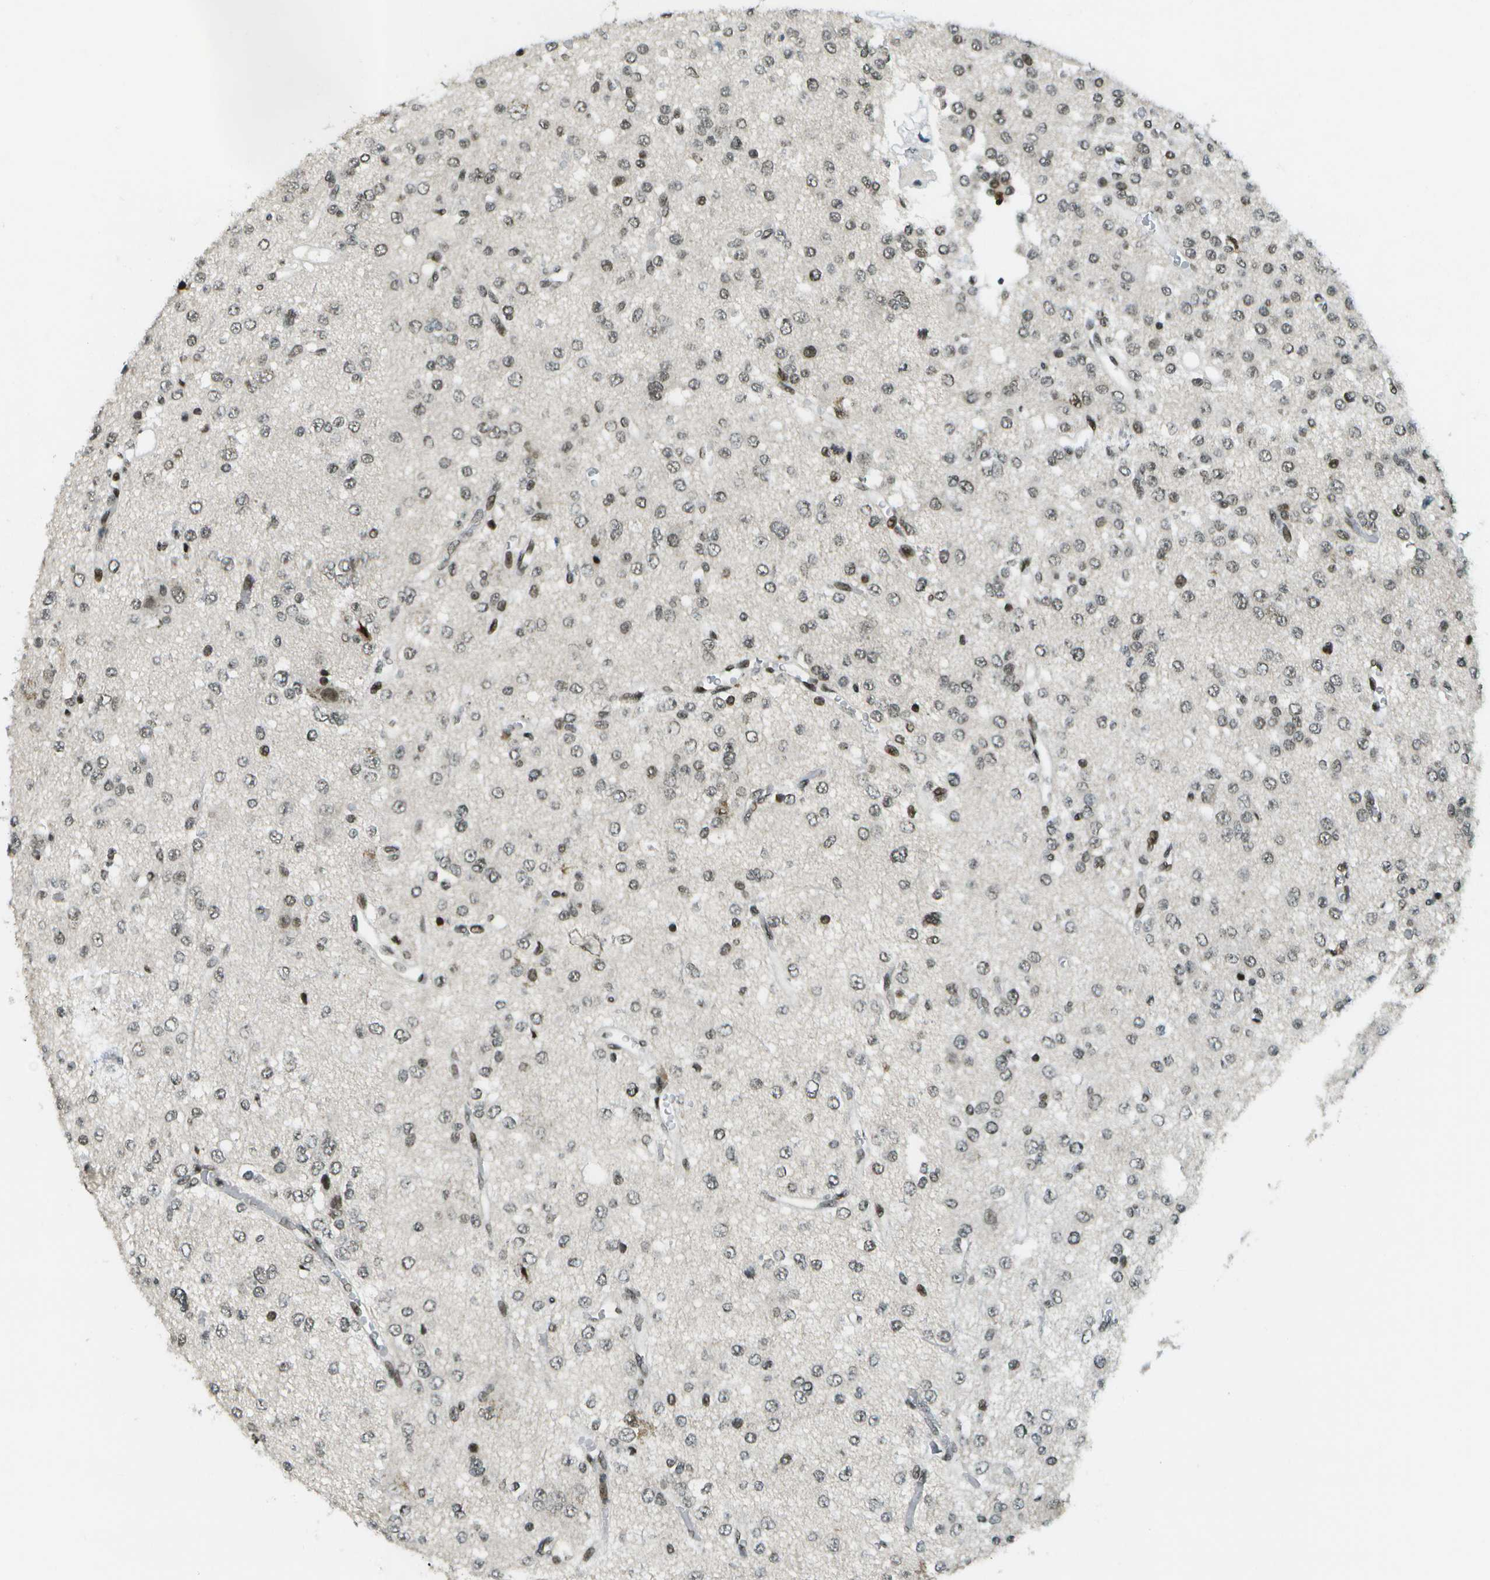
{"staining": {"intensity": "moderate", "quantity": "25%-75%", "location": "nuclear"}, "tissue": "glioma", "cell_type": "Tumor cells", "image_type": "cancer", "snomed": [{"axis": "morphology", "description": "Glioma, malignant, Low grade"}, {"axis": "topography", "description": "Brain"}], "caption": "This histopathology image demonstrates immunohistochemistry (IHC) staining of glioma, with medium moderate nuclear expression in approximately 25%-75% of tumor cells.", "gene": "IRF7", "patient": {"sex": "male", "age": 38}}